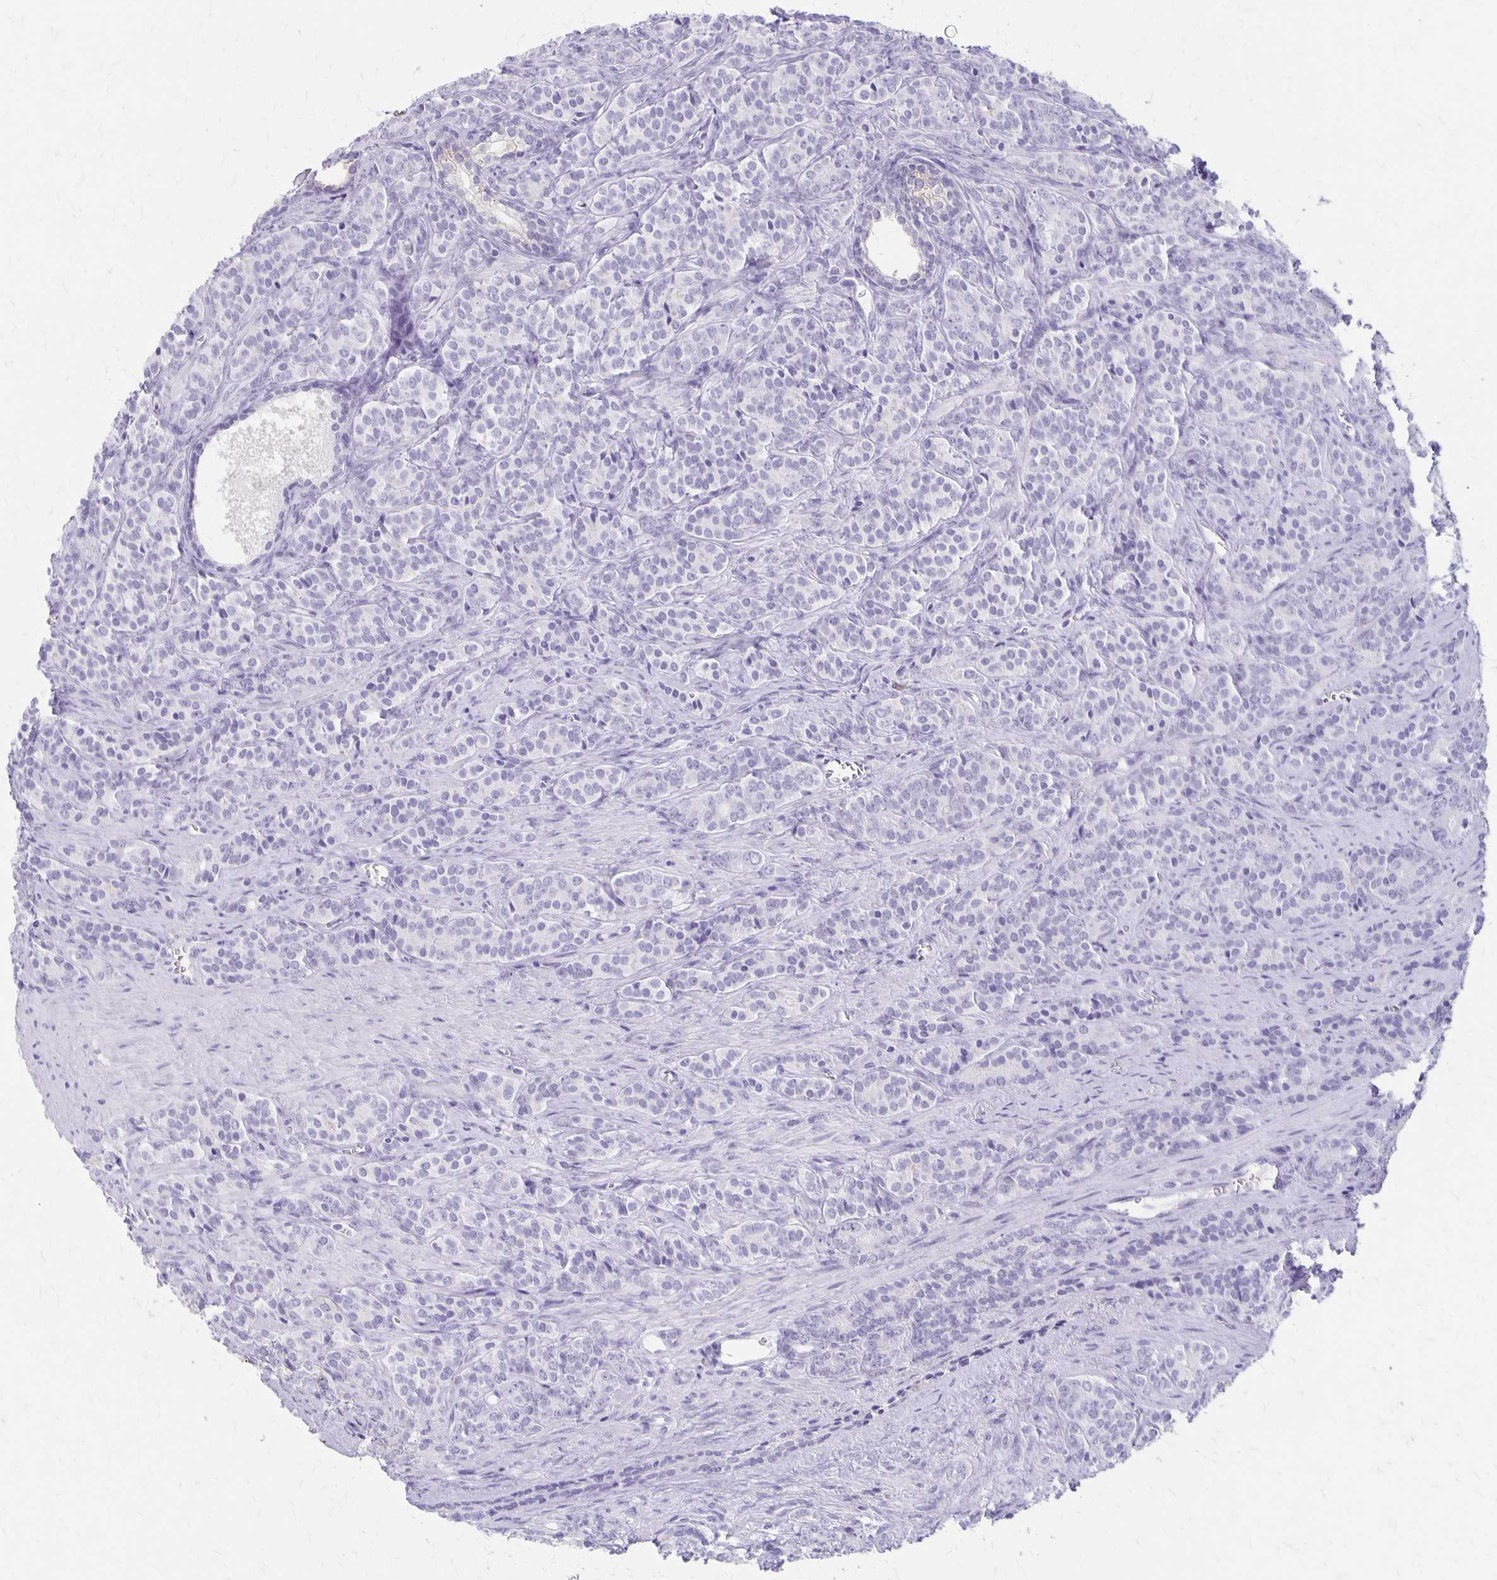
{"staining": {"intensity": "negative", "quantity": "none", "location": "none"}, "tissue": "prostate cancer", "cell_type": "Tumor cells", "image_type": "cancer", "snomed": [{"axis": "morphology", "description": "Adenocarcinoma, High grade"}, {"axis": "topography", "description": "Prostate"}], "caption": "Prostate cancer was stained to show a protein in brown. There is no significant expression in tumor cells.", "gene": "MAGEC2", "patient": {"sex": "male", "age": 84}}